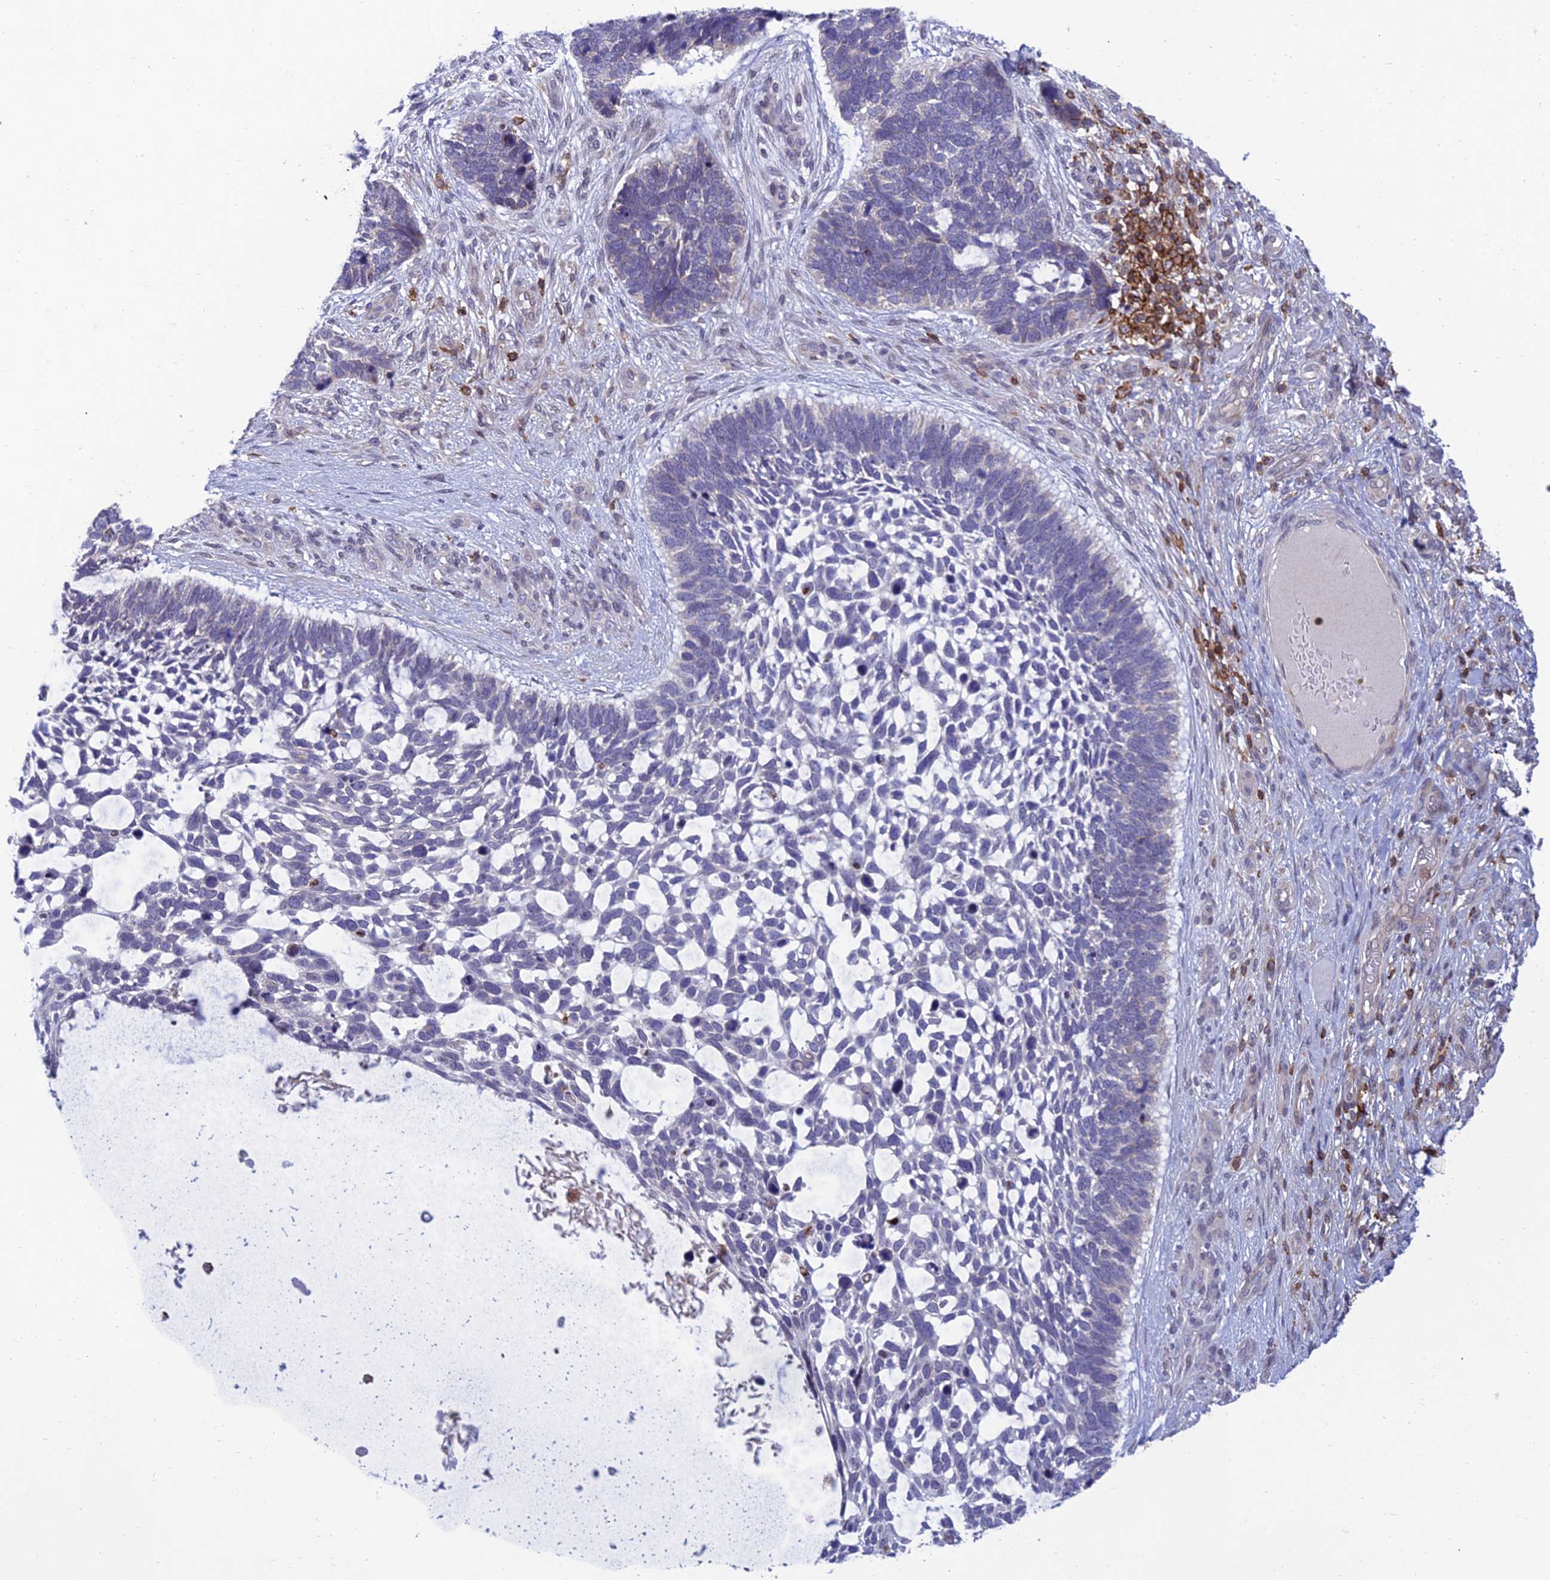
{"staining": {"intensity": "negative", "quantity": "none", "location": "none"}, "tissue": "skin cancer", "cell_type": "Tumor cells", "image_type": "cancer", "snomed": [{"axis": "morphology", "description": "Basal cell carcinoma"}, {"axis": "topography", "description": "Skin"}], "caption": "Immunohistochemical staining of skin cancer exhibits no significant positivity in tumor cells. (DAB IHC, high magnification).", "gene": "FAM76A", "patient": {"sex": "male", "age": 88}}